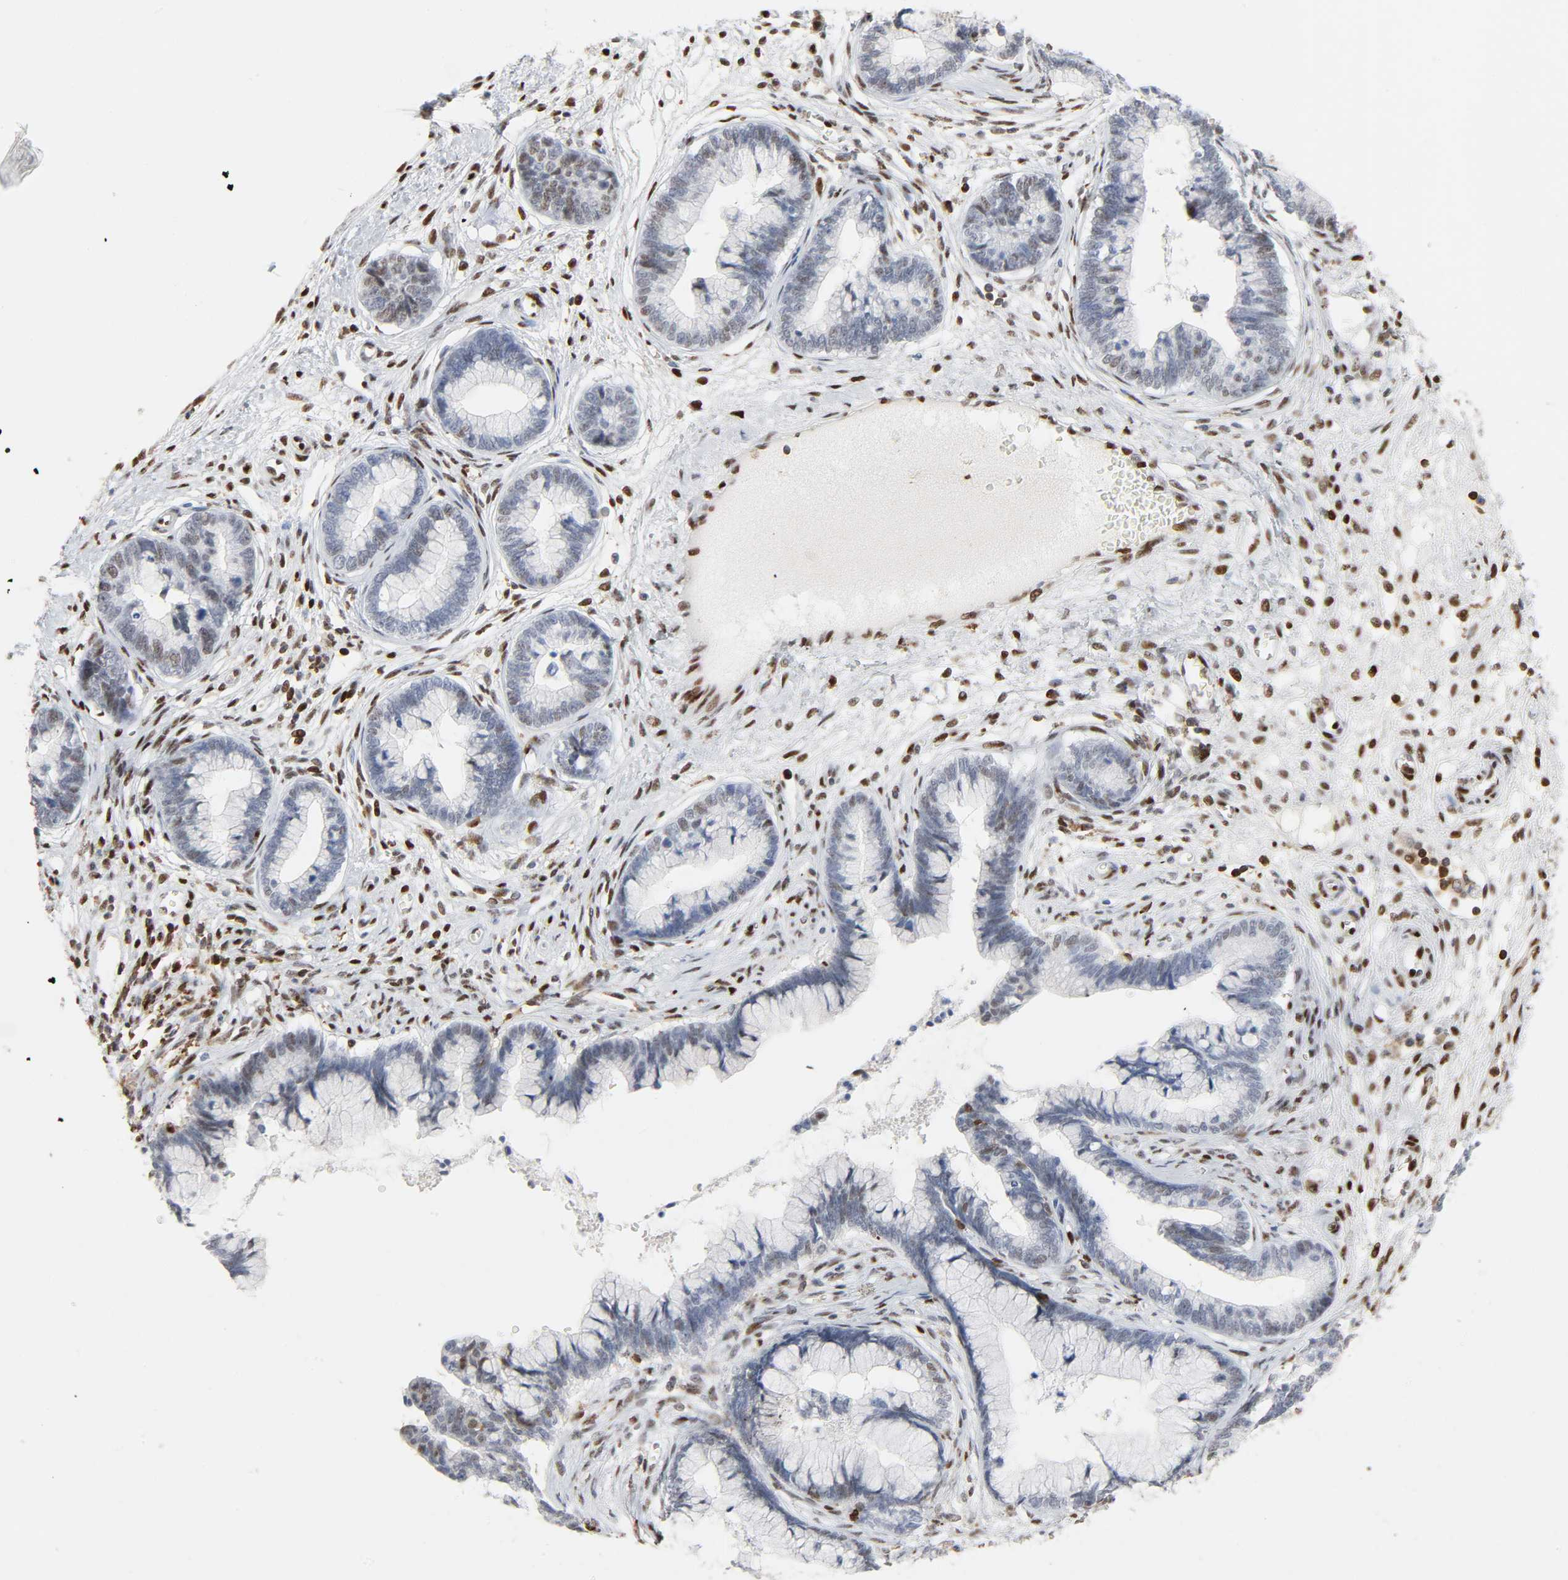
{"staining": {"intensity": "moderate", "quantity": "<25%", "location": "nuclear"}, "tissue": "cervical cancer", "cell_type": "Tumor cells", "image_type": "cancer", "snomed": [{"axis": "morphology", "description": "Adenocarcinoma, NOS"}, {"axis": "topography", "description": "Cervix"}], "caption": "Human cervical cancer (adenocarcinoma) stained with a protein marker displays moderate staining in tumor cells.", "gene": "WAS", "patient": {"sex": "female", "age": 44}}